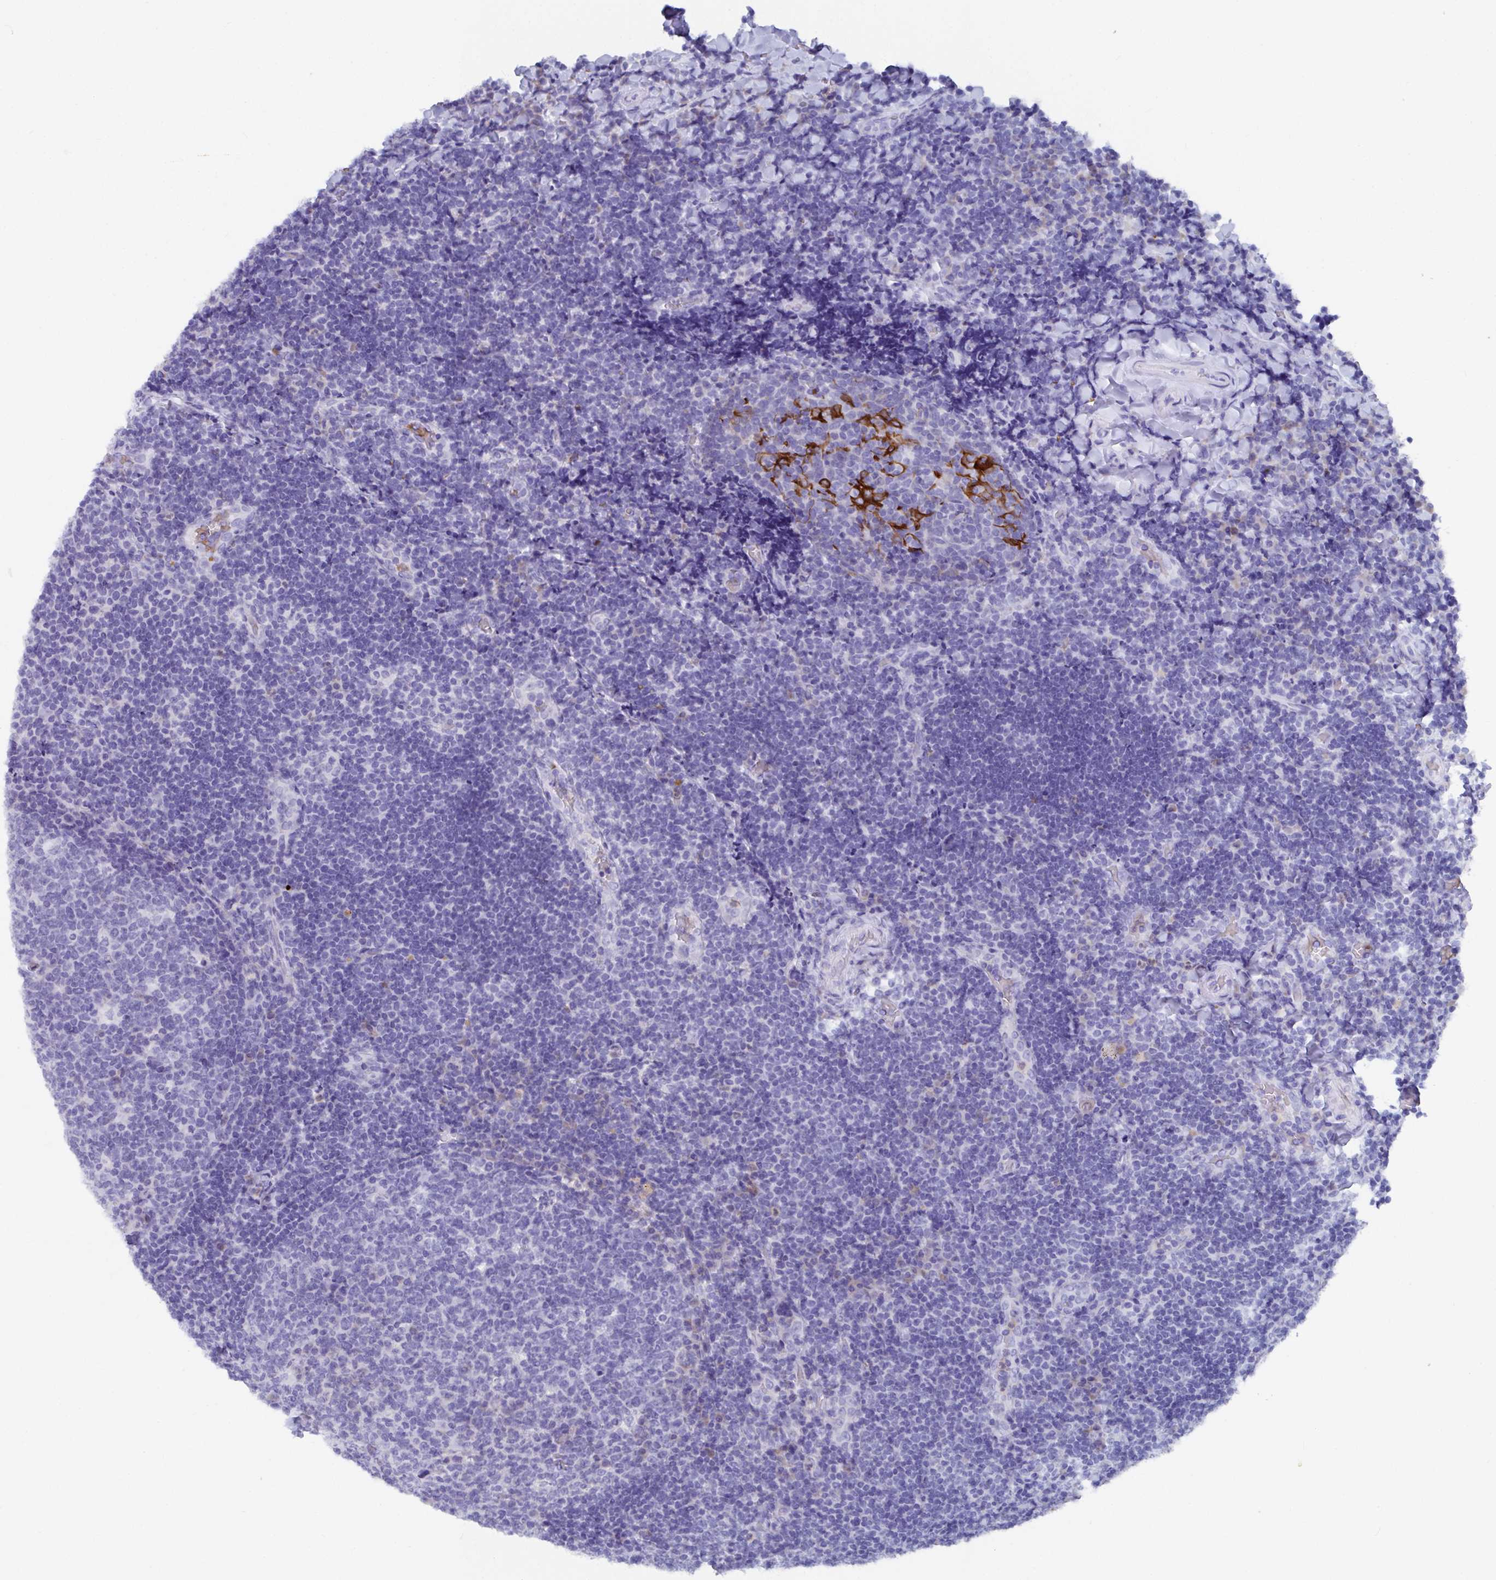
{"staining": {"intensity": "negative", "quantity": "none", "location": "none"}, "tissue": "tonsil", "cell_type": "Germinal center cells", "image_type": "normal", "snomed": [{"axis": "morphology", "description": "Normal tissue, NOS"}, {"axis": "topography", "description": "Tonsil"}], "caption": "The immunohistochemistry (IHC) micrograph has no significant positivity in germinal center cells of tonsil.", "gene": "CLDN8", "patient": {"sex": "male", "age": 17}}